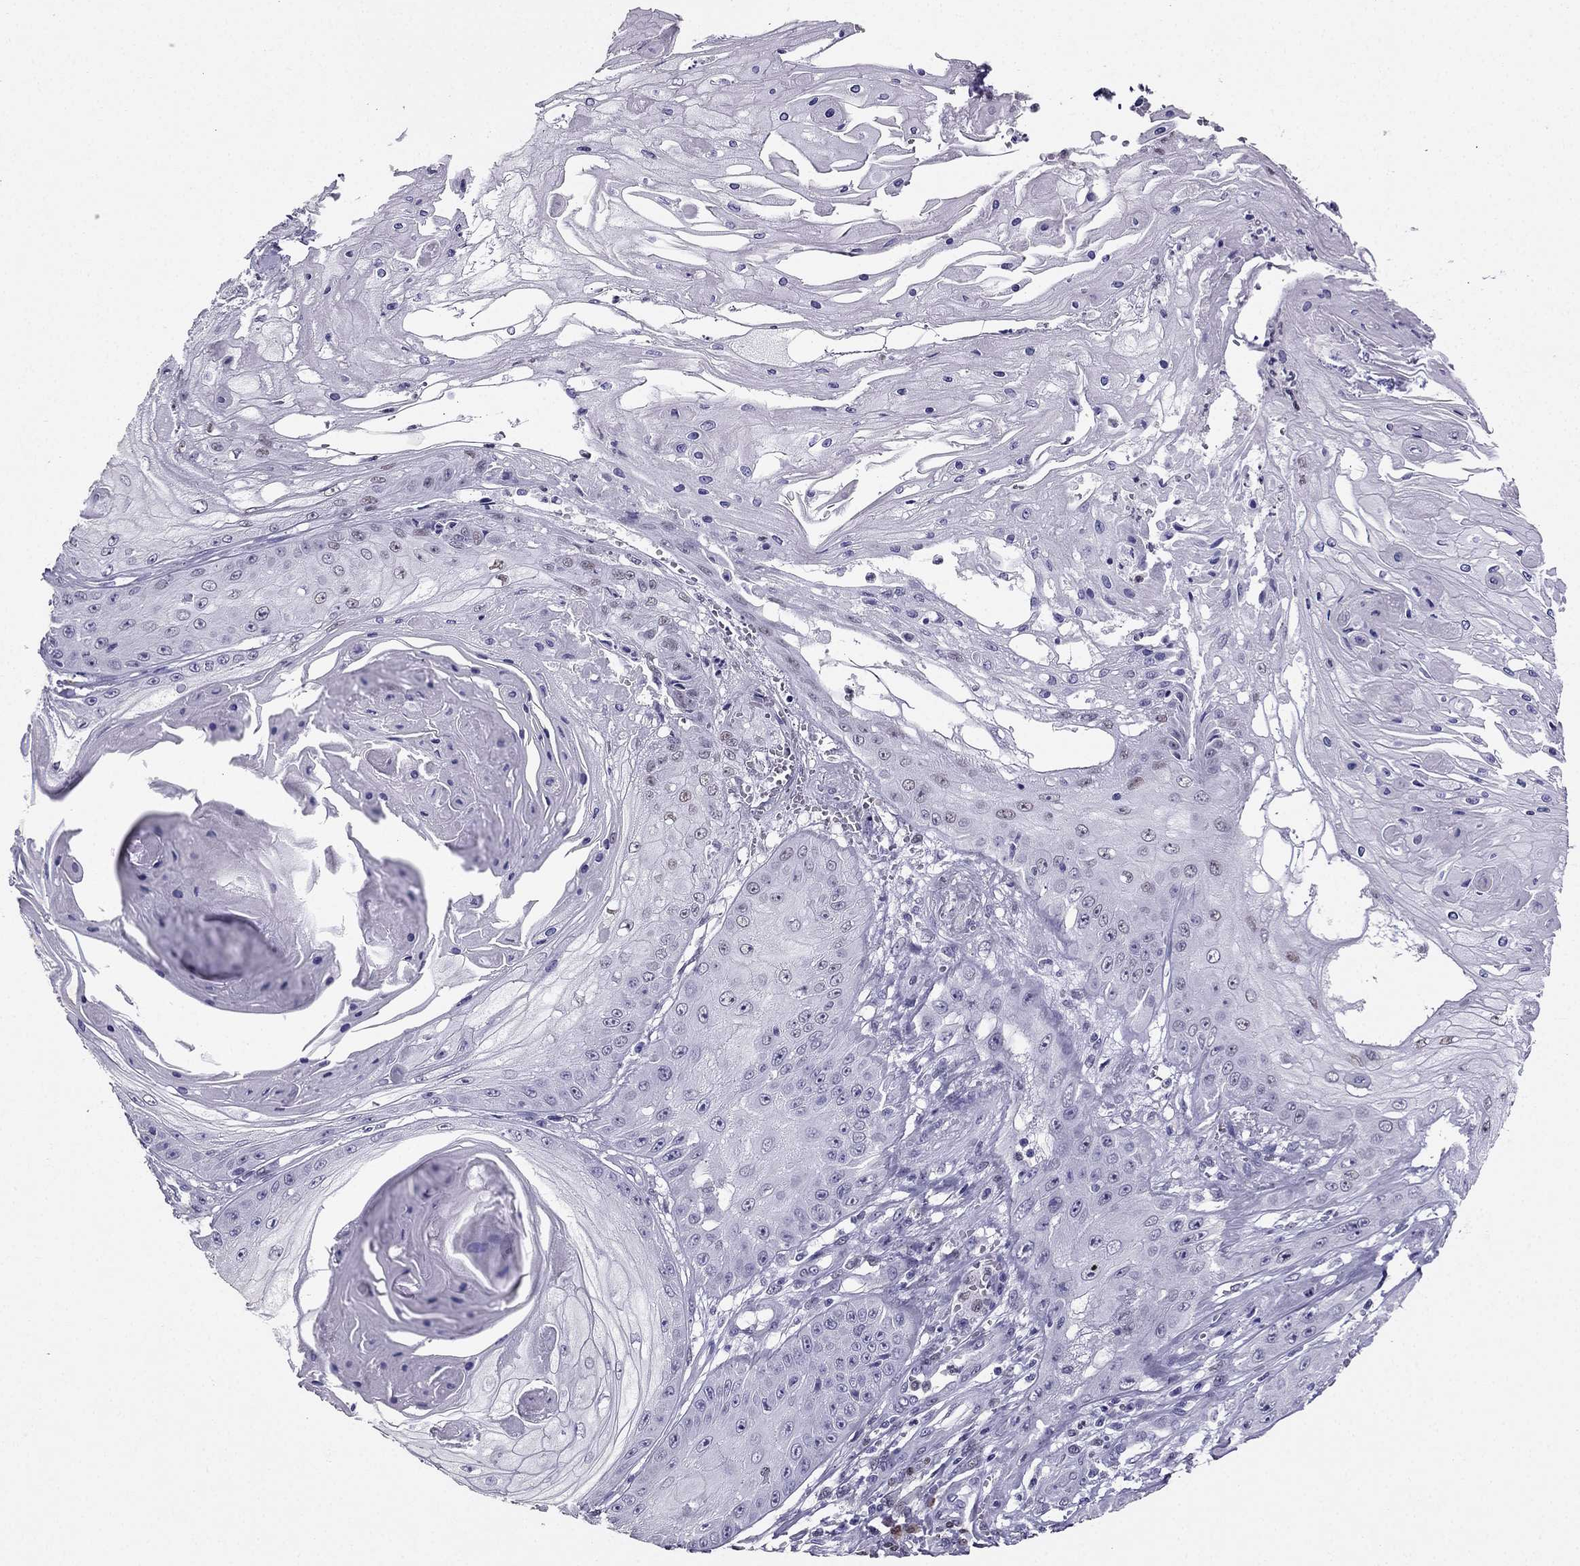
{"staining": {"intensity": "negative", "quantity": "none", "location": "none"}, "tissue": "skin cancer", "cell_type": "Tumor cells", "image_type": "cancer", "snomed": [{"axis": "morphology", "description": "Squamous cell carcinoma, NOS"}, {"axis": "topography", "description": "Skin"}], "caption": "This image is of skin squamous cell carcinoma stained with IHC to label a protein in brown with the nuclei are counter-stained blue. There is no expression in tumor cells.", "gene": "ARID3A", "patient": {"sex": "male", "age": 70}}